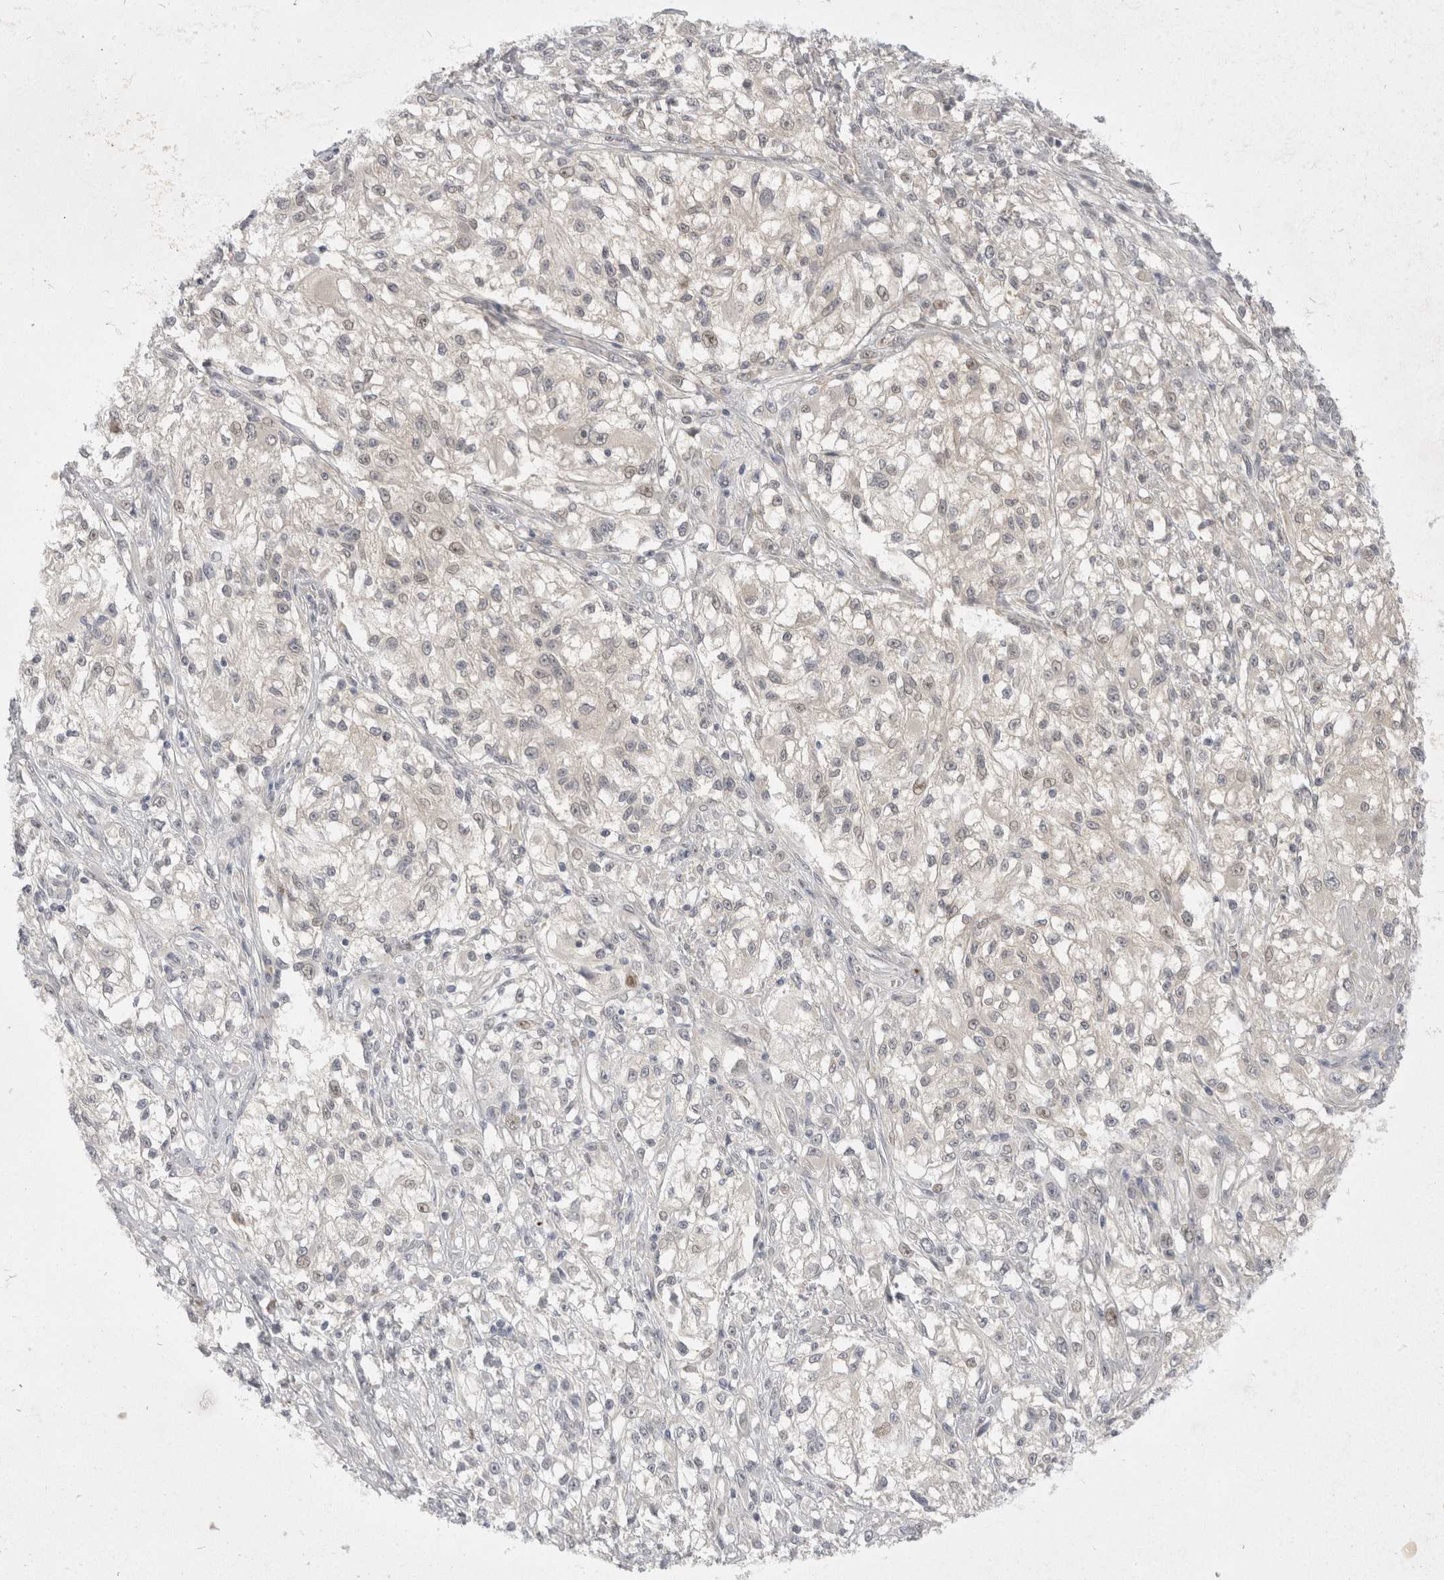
{"staining": {"intensity": "negative", "quantity": "none", "location": "none"}, "tissue": "melanoma", "cell_type": "Tumor cells", "image_type": "cancer", "snomed": [{"axis": "morphology", "description": "Malignant melanoma, NOS"}, {"axis": "topography", "description": "Skin of head"}], "caption": "Melanoma stained for a protein using immunohistochemistry (IHC) shows no expression tumor cells.", "gene": "TOM1L2", "patient": {"sex": "male", "age": 83}}